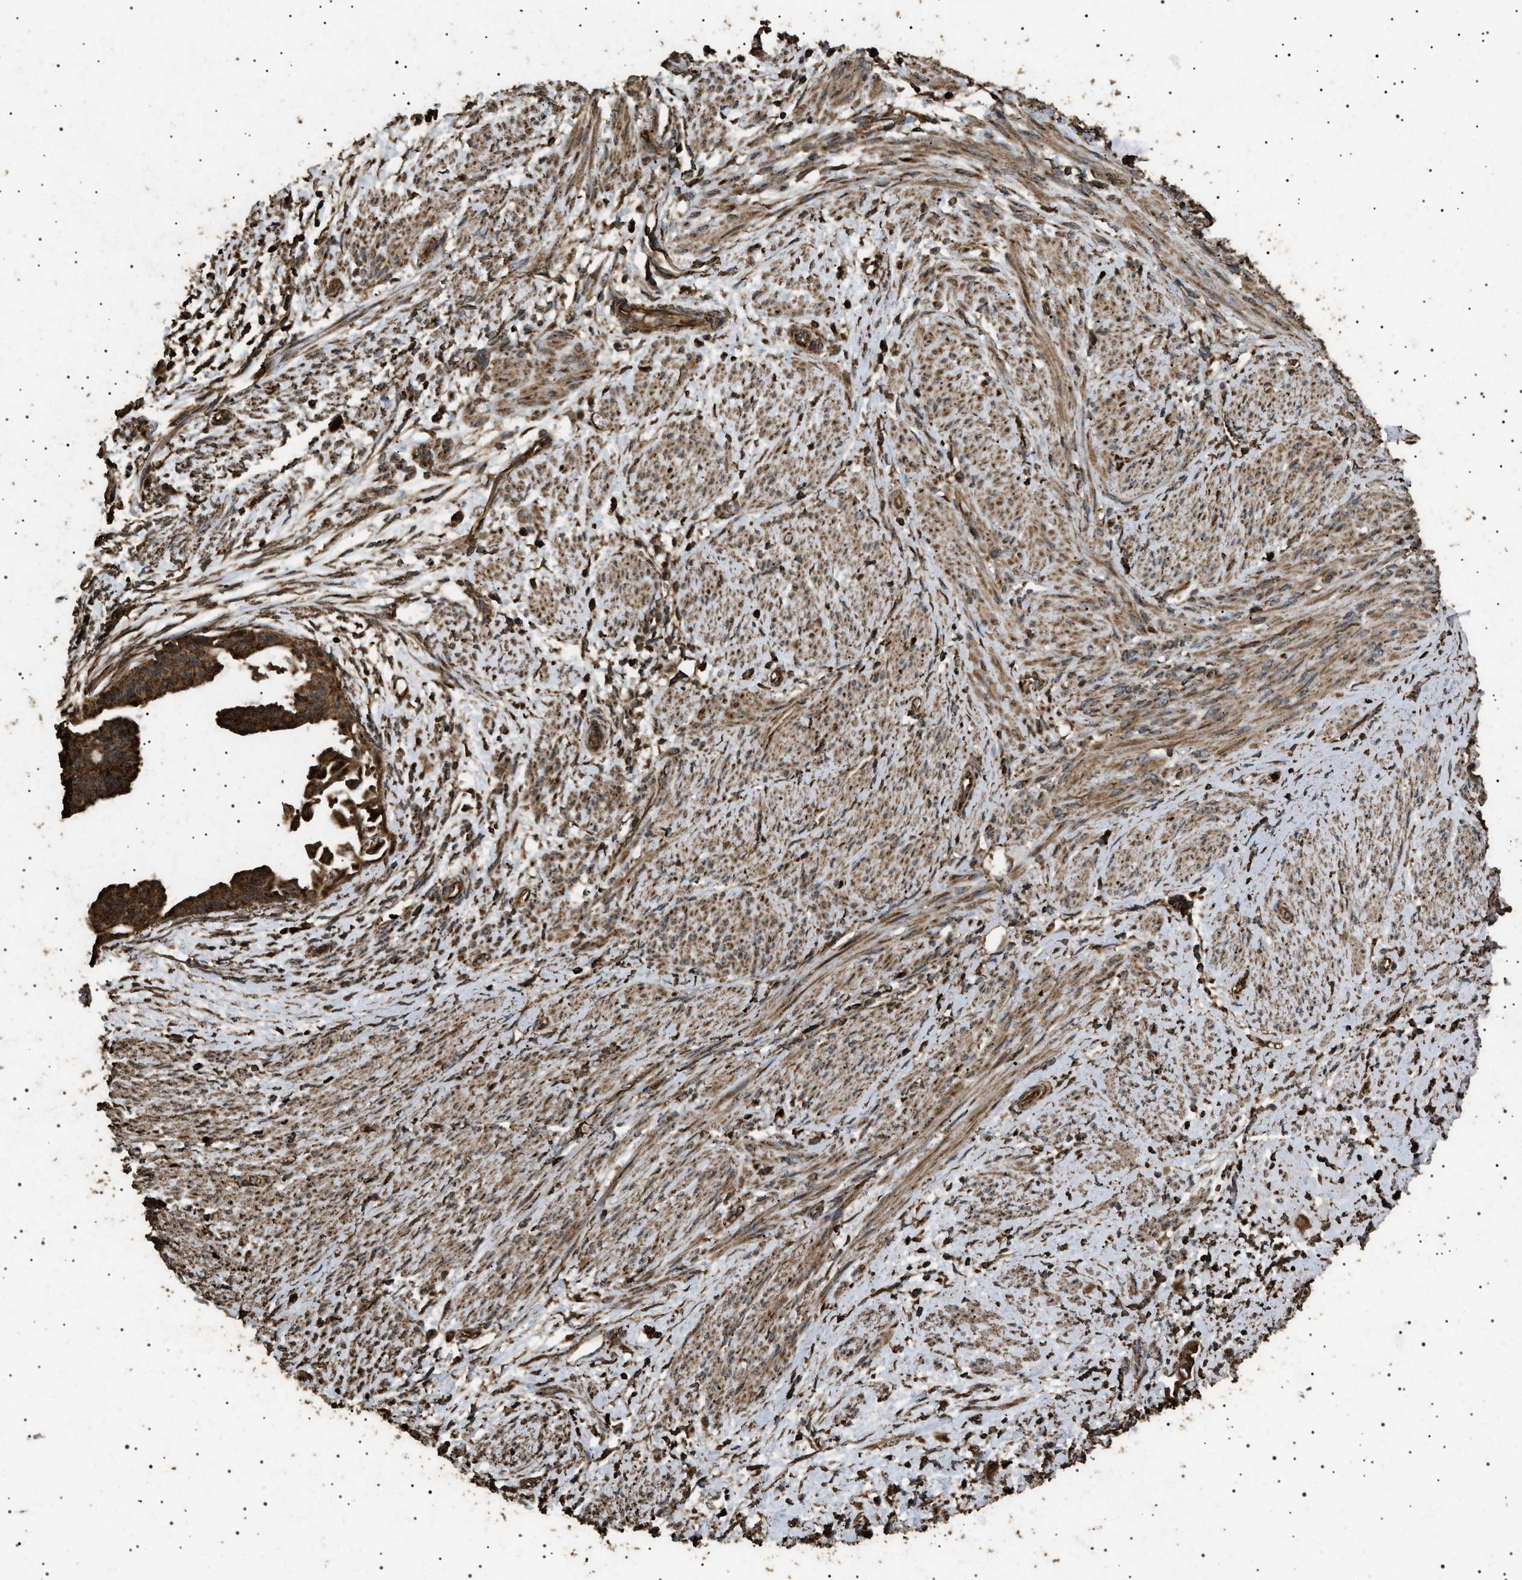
{"staining": {"intensity": "strong", "quantity": ">75%", "location": "cytoplasmic/membranous"}, "tissue": "cervical cancer", "cell_type": "Tumor cells", "image_type": "cancer", "snomed": [{"axis": "morphology", "description": "Normal tissue, NOS"}, {"axis": "morphology", "description": "Adenocarcinoma, NOS"}, {"axis": "topography", "description": "Cervix"}, {"axis": "topography", "description": "Endometrium"}], "caption": "A micrograph showing strong cytoplasmic/membranous positivity in about >75% of tumor cells in cervical cancer, as visualized by brown immunohistochemical staining.", "gene": "CYRIA", "patient": {"sex": "female", "age": 86}}